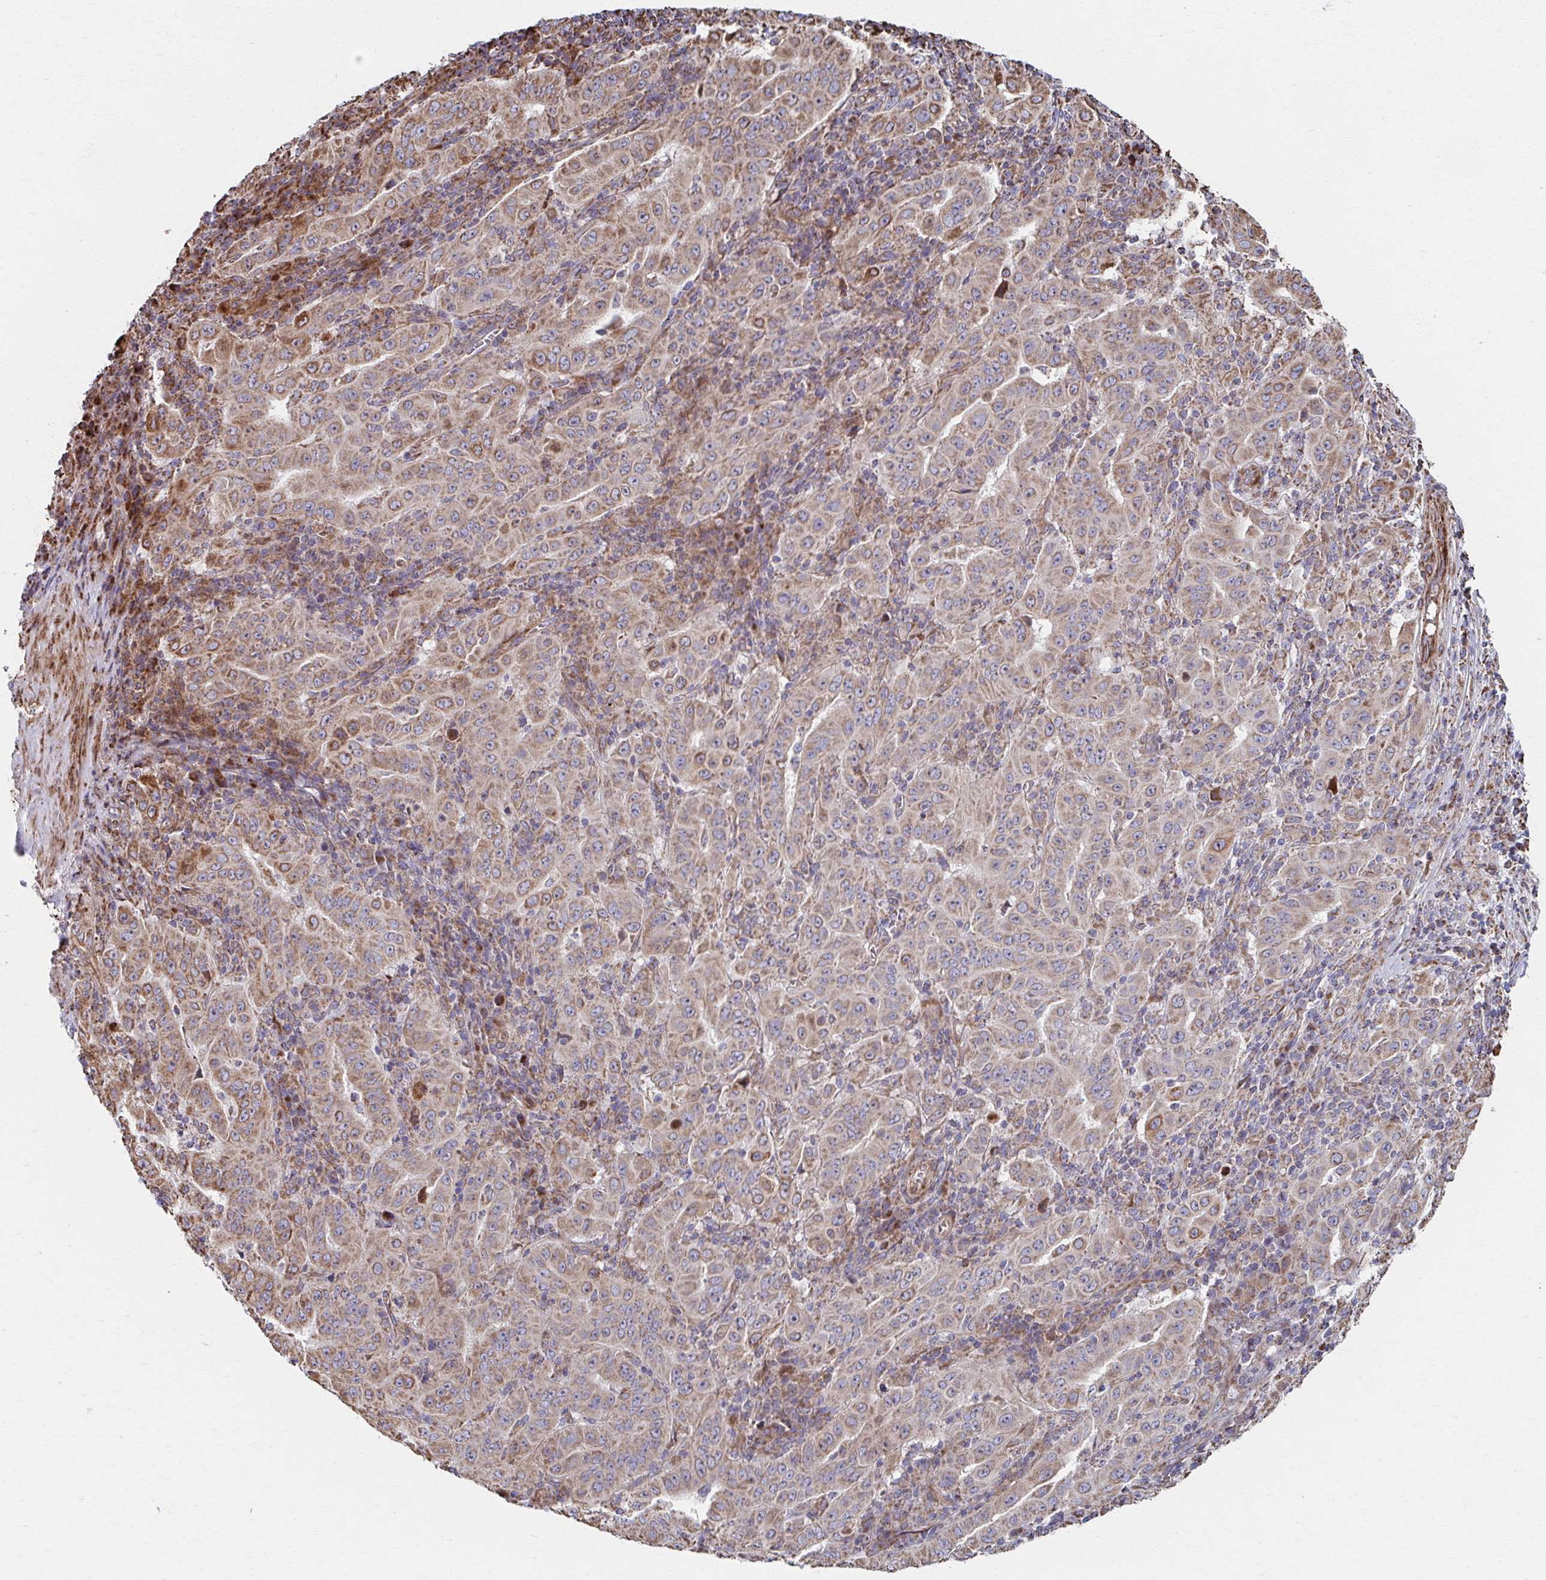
{"staining": {"intensity": "moderate", "quantity": ">75%", "location": "cytoplasmic/membranous"}, "tissue": "pancreatic cancer", "cell_type": "Tumor cells", "image_type": "cancer", "snomed": [{"axis": "morphology", "description": "Adenocarcinoma, NOS"}, {"axis": "topography", "description": "Pancreas"}], "caption": "DAB (3,3'-diaminobenzidine) immunohistochemical staining of pancreatic cancer exhibits moderate cytoplasmic/membranous protein staining in approximately >75% of tumor cells.", "gene": "SAT1", "patient": {"sex": "male", "age": 63}}